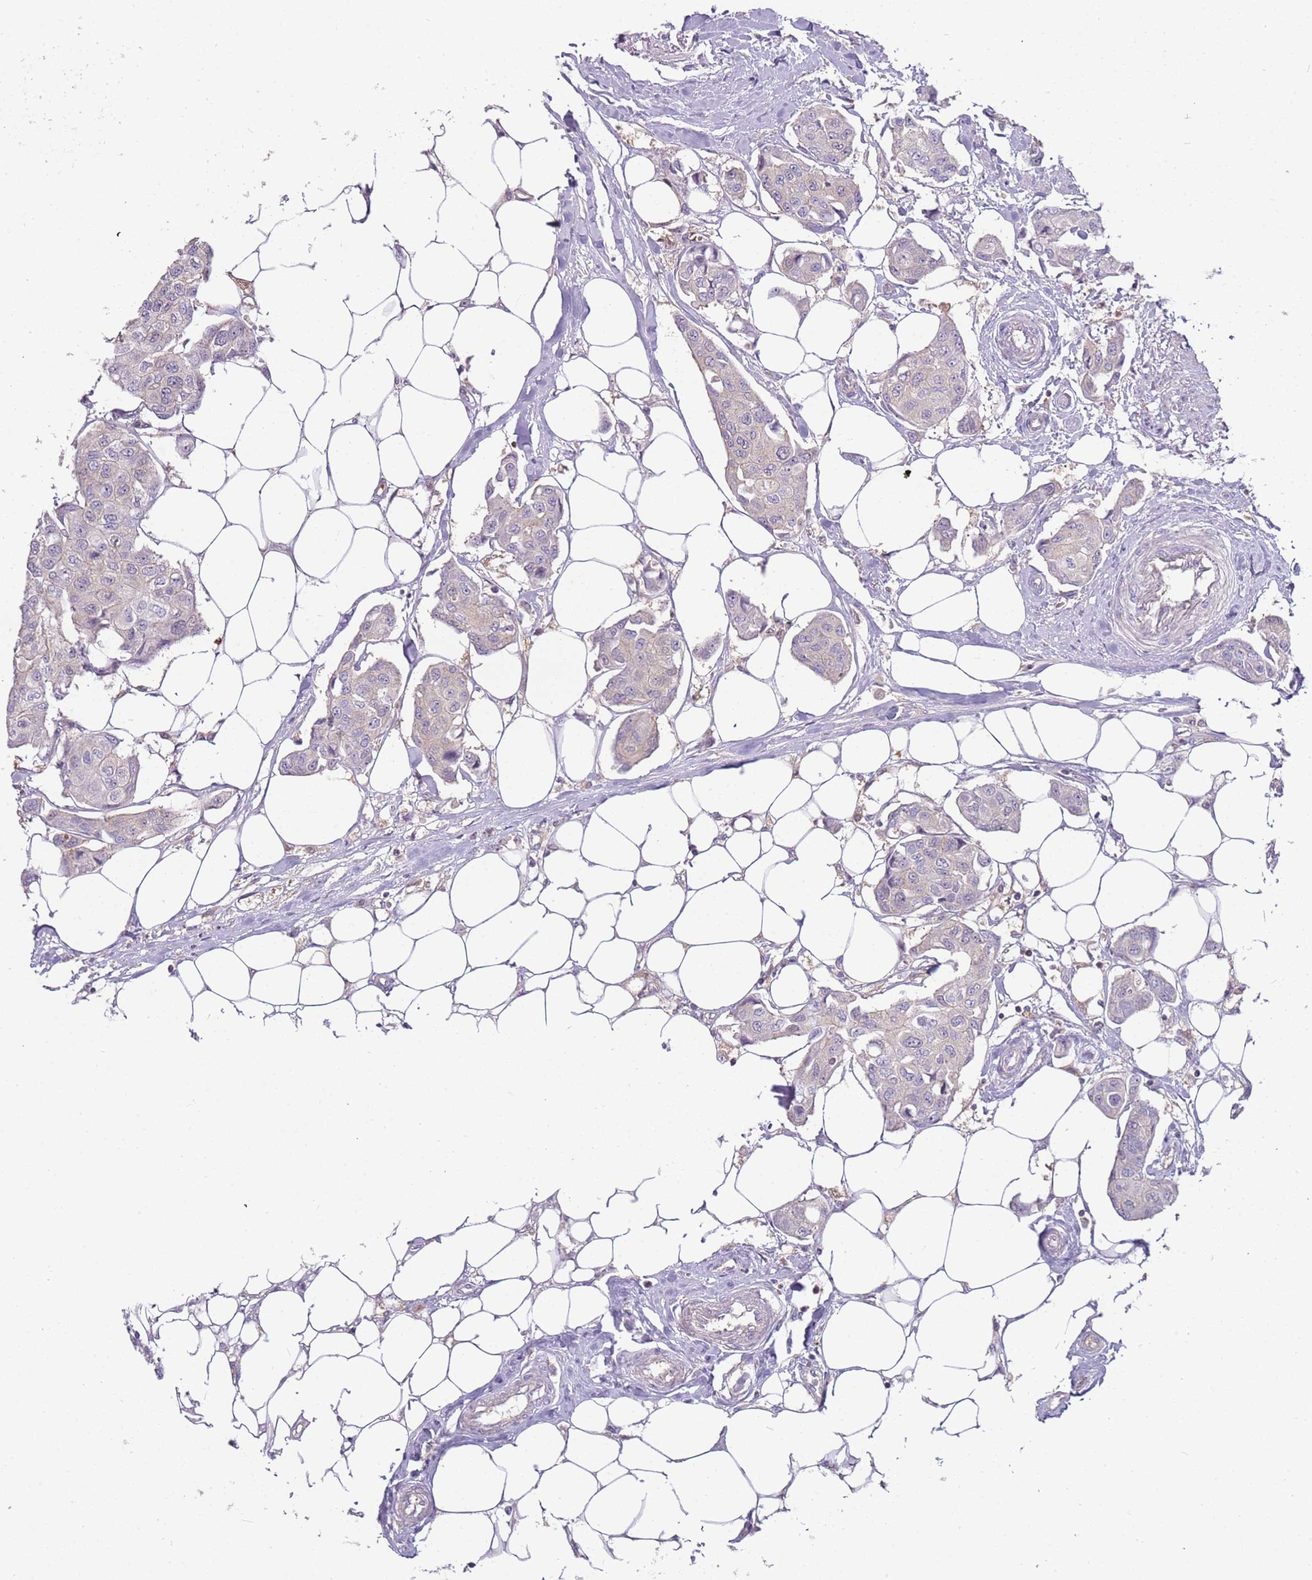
{"staining": {"intensity": "negative", "quantity": "none", "location": "none"}, "tissue": "breast cancer", "cell_type": "Tumor cells", "image_type": "cancer", "snomed": [{"axis": "morphology", "description": "Duct carcinoma"}, {"axis": "topography", "description": "Breast"}, {"axis": "topography", "description": "Lymph node"}], "caption": "Tumor cells are negative for protein expression in human breast cancer (infiltrating ductal carcinoma).", "gene": "ARHGAP5", "patient": {"sex": "female", "age": 80}}